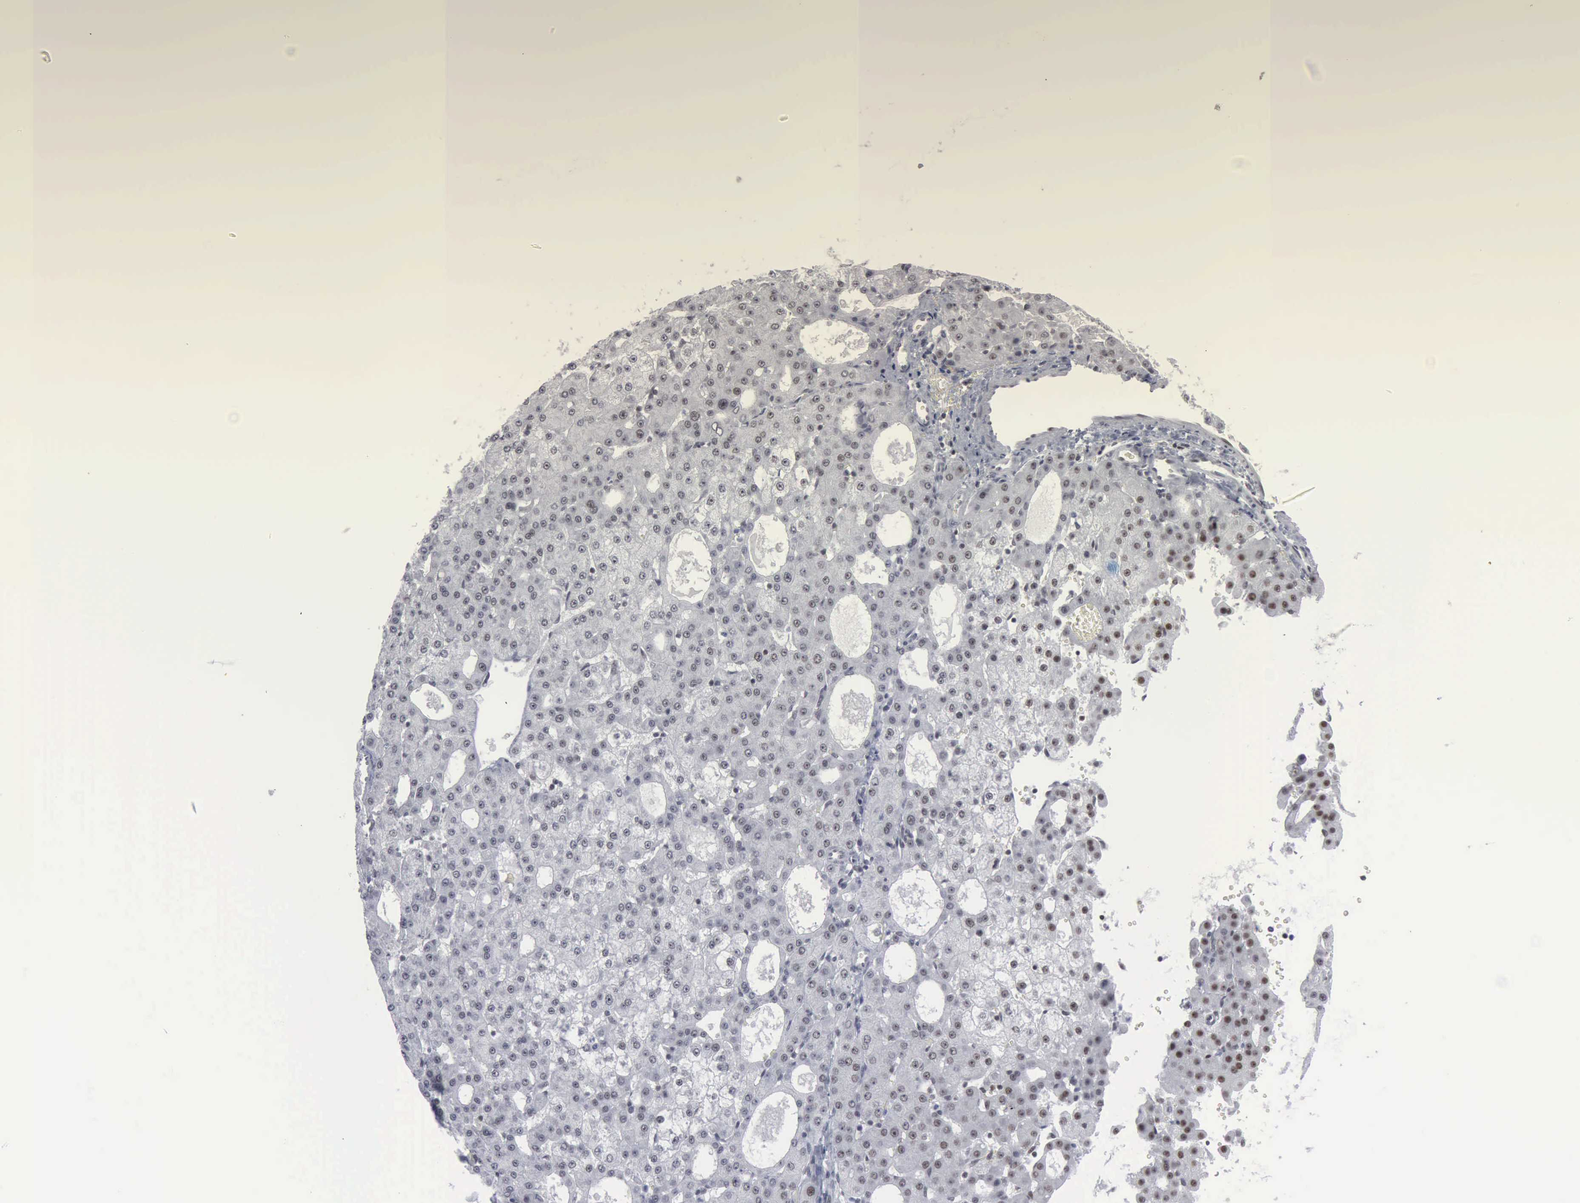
{"staining": {"intensity": "negative", "quantity": "none", "location": "none"}, "tissue": "liver cancer", "cell_type": "Tumor cells", "image_type": "cancer", "snomed": [{"axis": "morphology", "description": "Carcinoma, Hepatocellular, NOS"}, {"axis": "topography", "description": "Liver"}], "caption": "High power microscopy photomicrograph of an IHC micrograph of hepatocellular carcinoma (liver), revealing no significant expression in tumor cells. The staining is performed using DAB brown chromogen with nuclei counter-stained in using hematoxylin.", "gene": "XPA", "patient": {"sex": "male", "age": 47}}